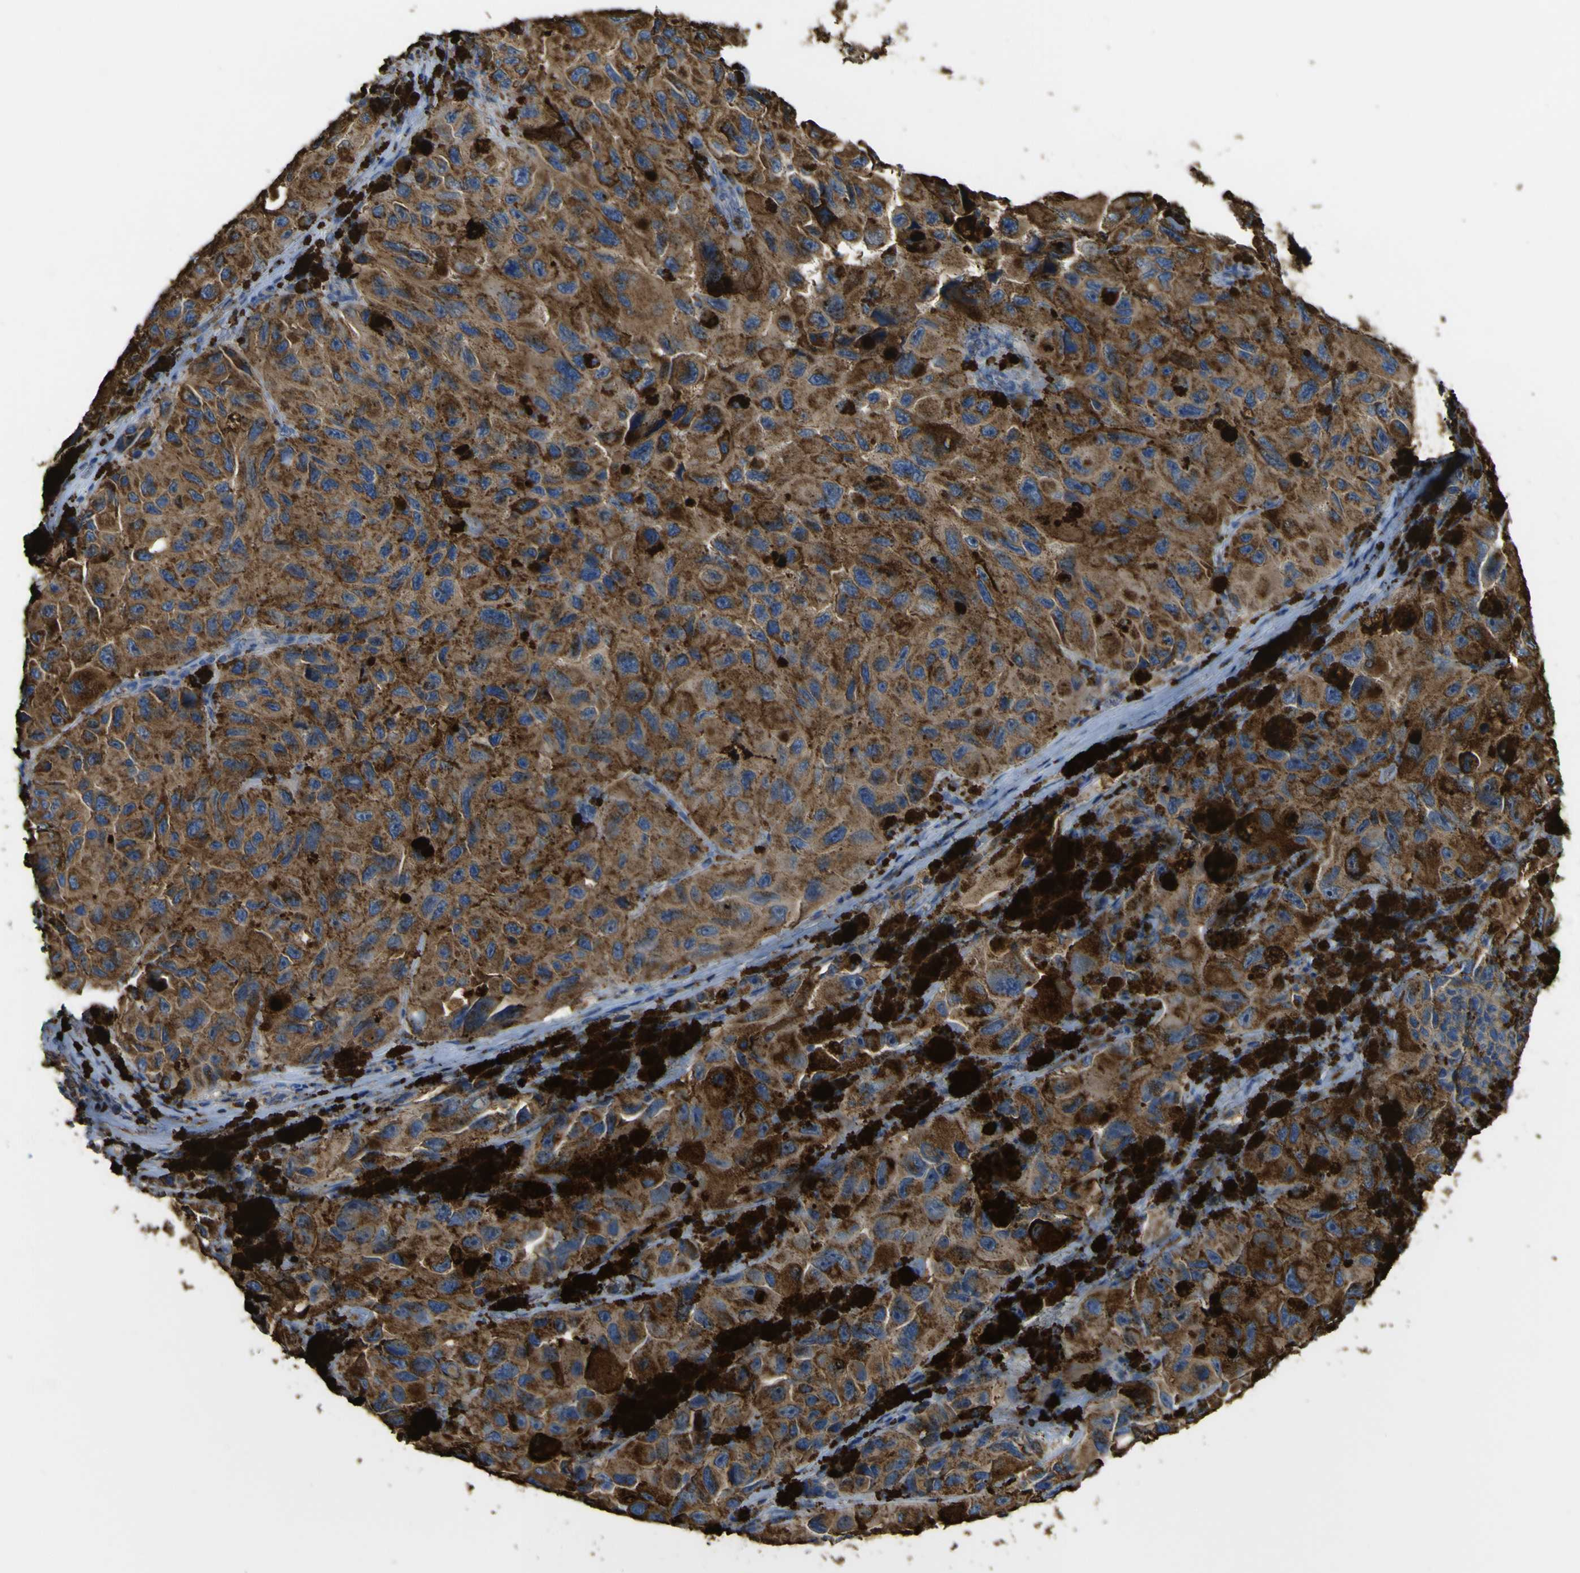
{"staining": {"intensity": "strong", "quantity": "25%-75%", "location": "cytoplasmic/membranous"}, "tissue": "melanoma", "cell_type": "Tumor cells", "image_type": "cancer", "snomed": [{"axis": "morphology", "description": "Malignant melanoma, NOS"}, {"axis": "topography", "description": "Skin"}], "caption": "Immunohistochemistry (IHC) histopathology image of neoplastic tissue: melanoma stained using immunohistochemistry (IHC) demonstrates high levels of strong protein expression localized specifically in the cytoplasmic/membranous of tumor cells, appearing as a cytoplasmic/membranous brown color.", "gene": "ACSL3", "patient": {"sex": "female", "age": 73}}